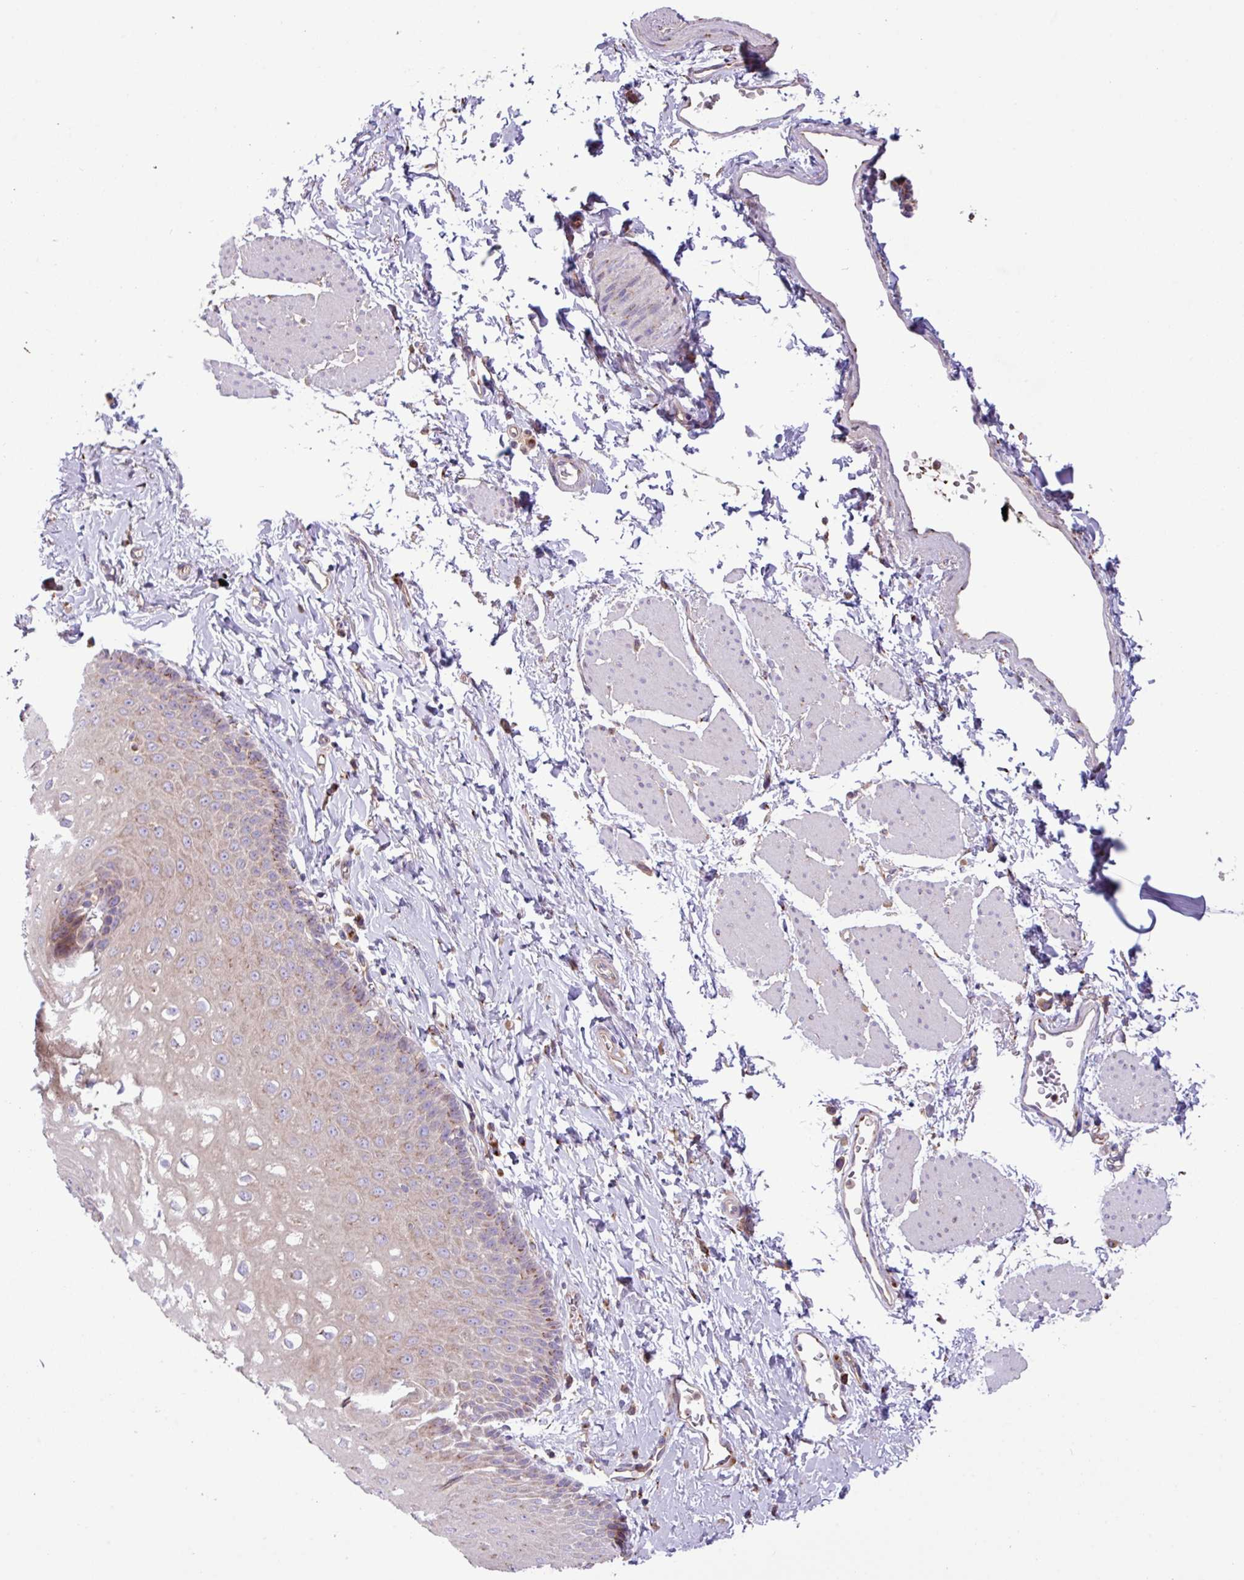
{"staining": {"intensity": "weak", "quantity": "25%-75%", "location": "cytoplasmic/membranous"}, "tissue": "esophagus", "cell_type": "Squamous epithelial cells", "image_type": "normal", "snomed": [{"axis": "morphology", "description": "Normal tissue, NOS"}, {"axis": "topography", "description": "Esophagus"}], "caption": "DAB (3,3'-diaminobenzidine) immunohistochemical staining of unremarkable human esophagus reveals weak cytoplasmic/membranous protein positivity in about 25%-75% of squamous epithelial cells. The protein is stained brown, and the nuclei are stained in blue (DAB IHC with brightfield microscopy, high magnification).", "gene": "RAB19", "patient": {"sex": "male", "age": 70}}